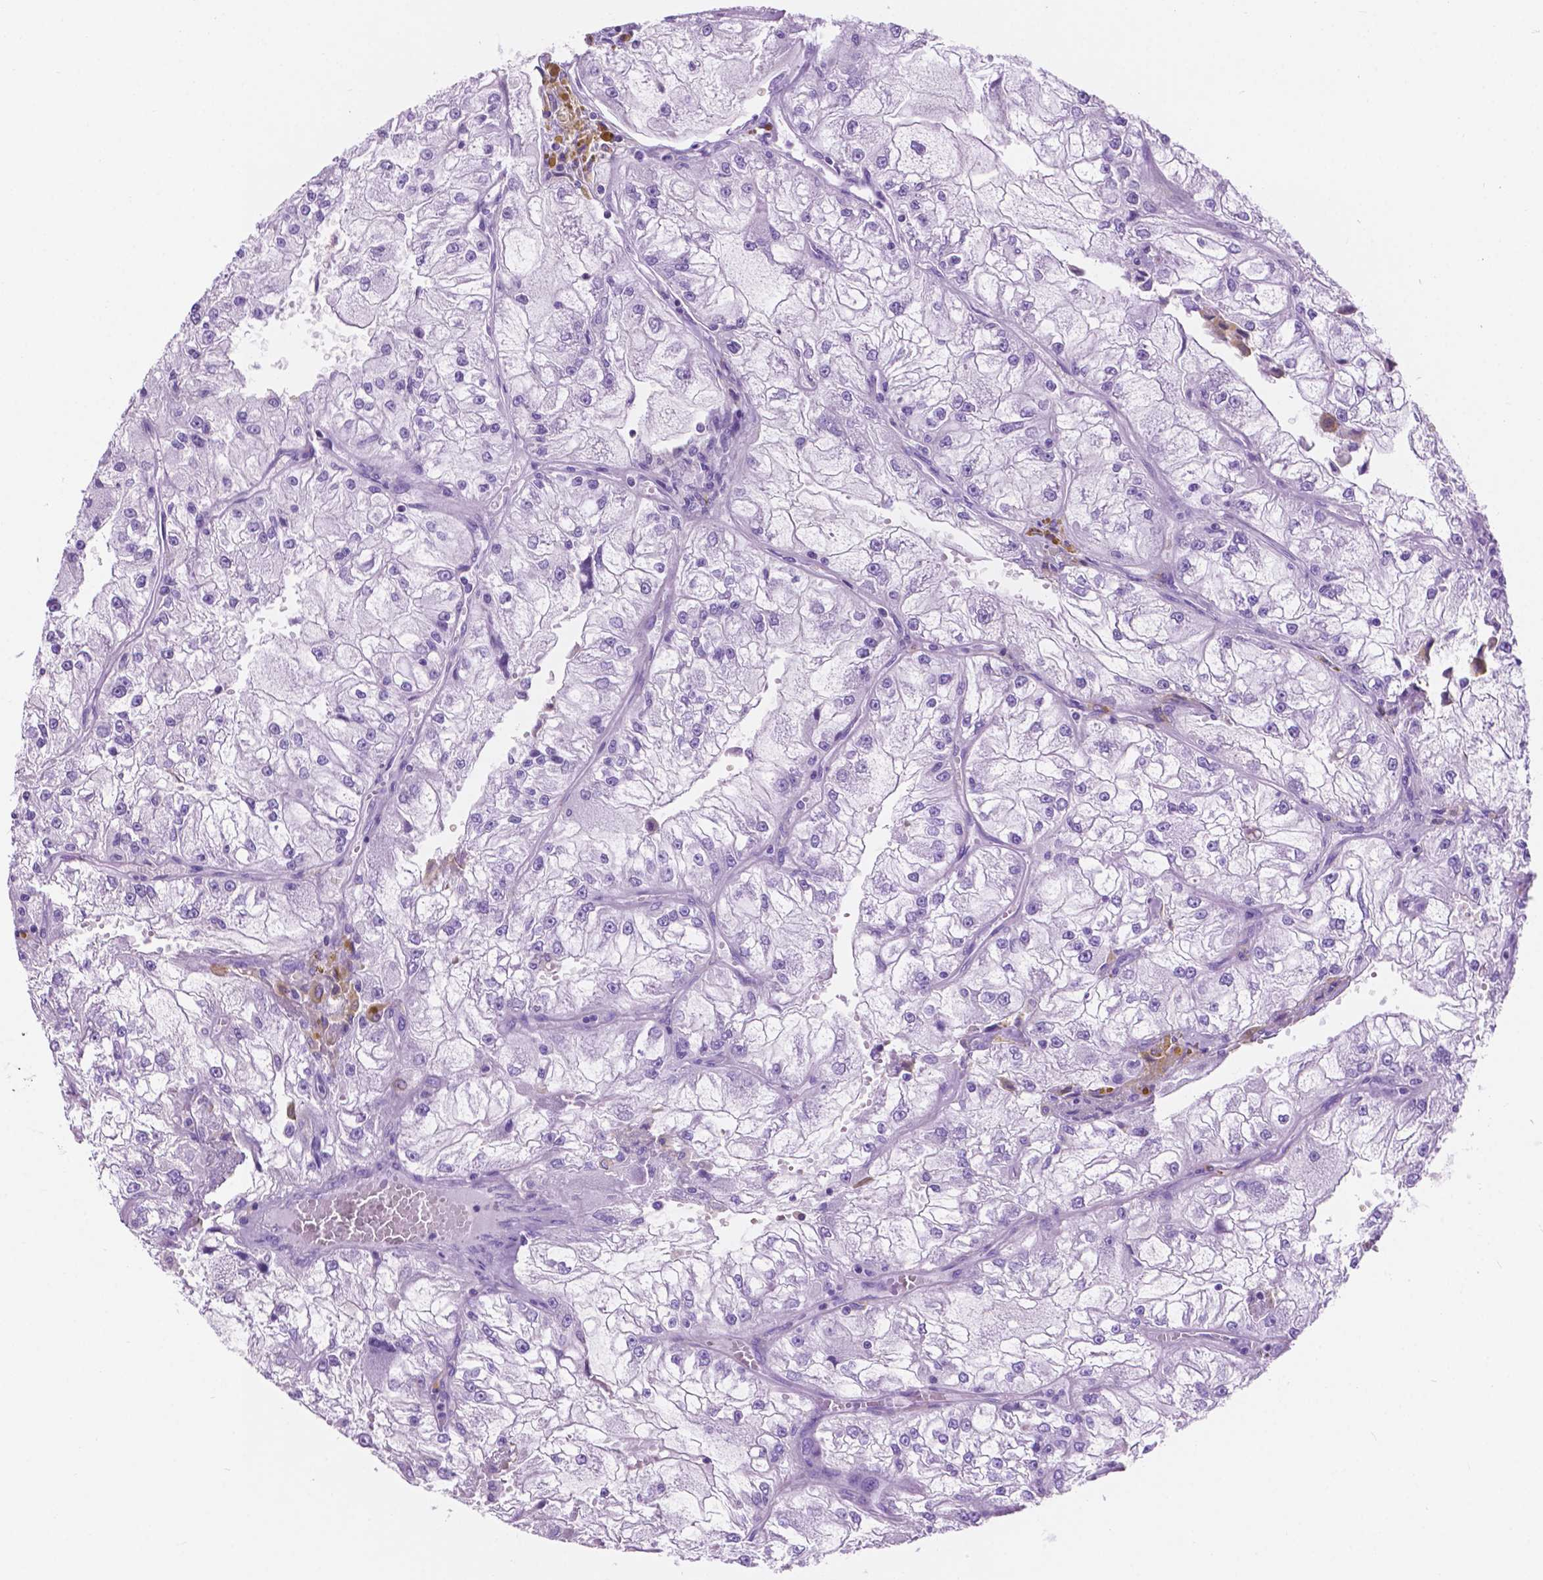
{"staining": {"intensity": "negative", "quantity": "none", "location": "none"}, "tissue": "renal cancer", "cell_type": "Tumor cells", "image_type": "cancer", "snomed": [{"axis": "morphology", "description": "Adenocarcinoma, NOS"}, {"axis": "topography", "description": "Kidney"}], "caption": "Immunohistochemistry photomicrograph of adenocarcinoma (renal) stained for a protein (brown), which demonstrates no positivity in tumor cells.", "gene": "IGFN1", "patient": {"sex": "female", "age": 72}}